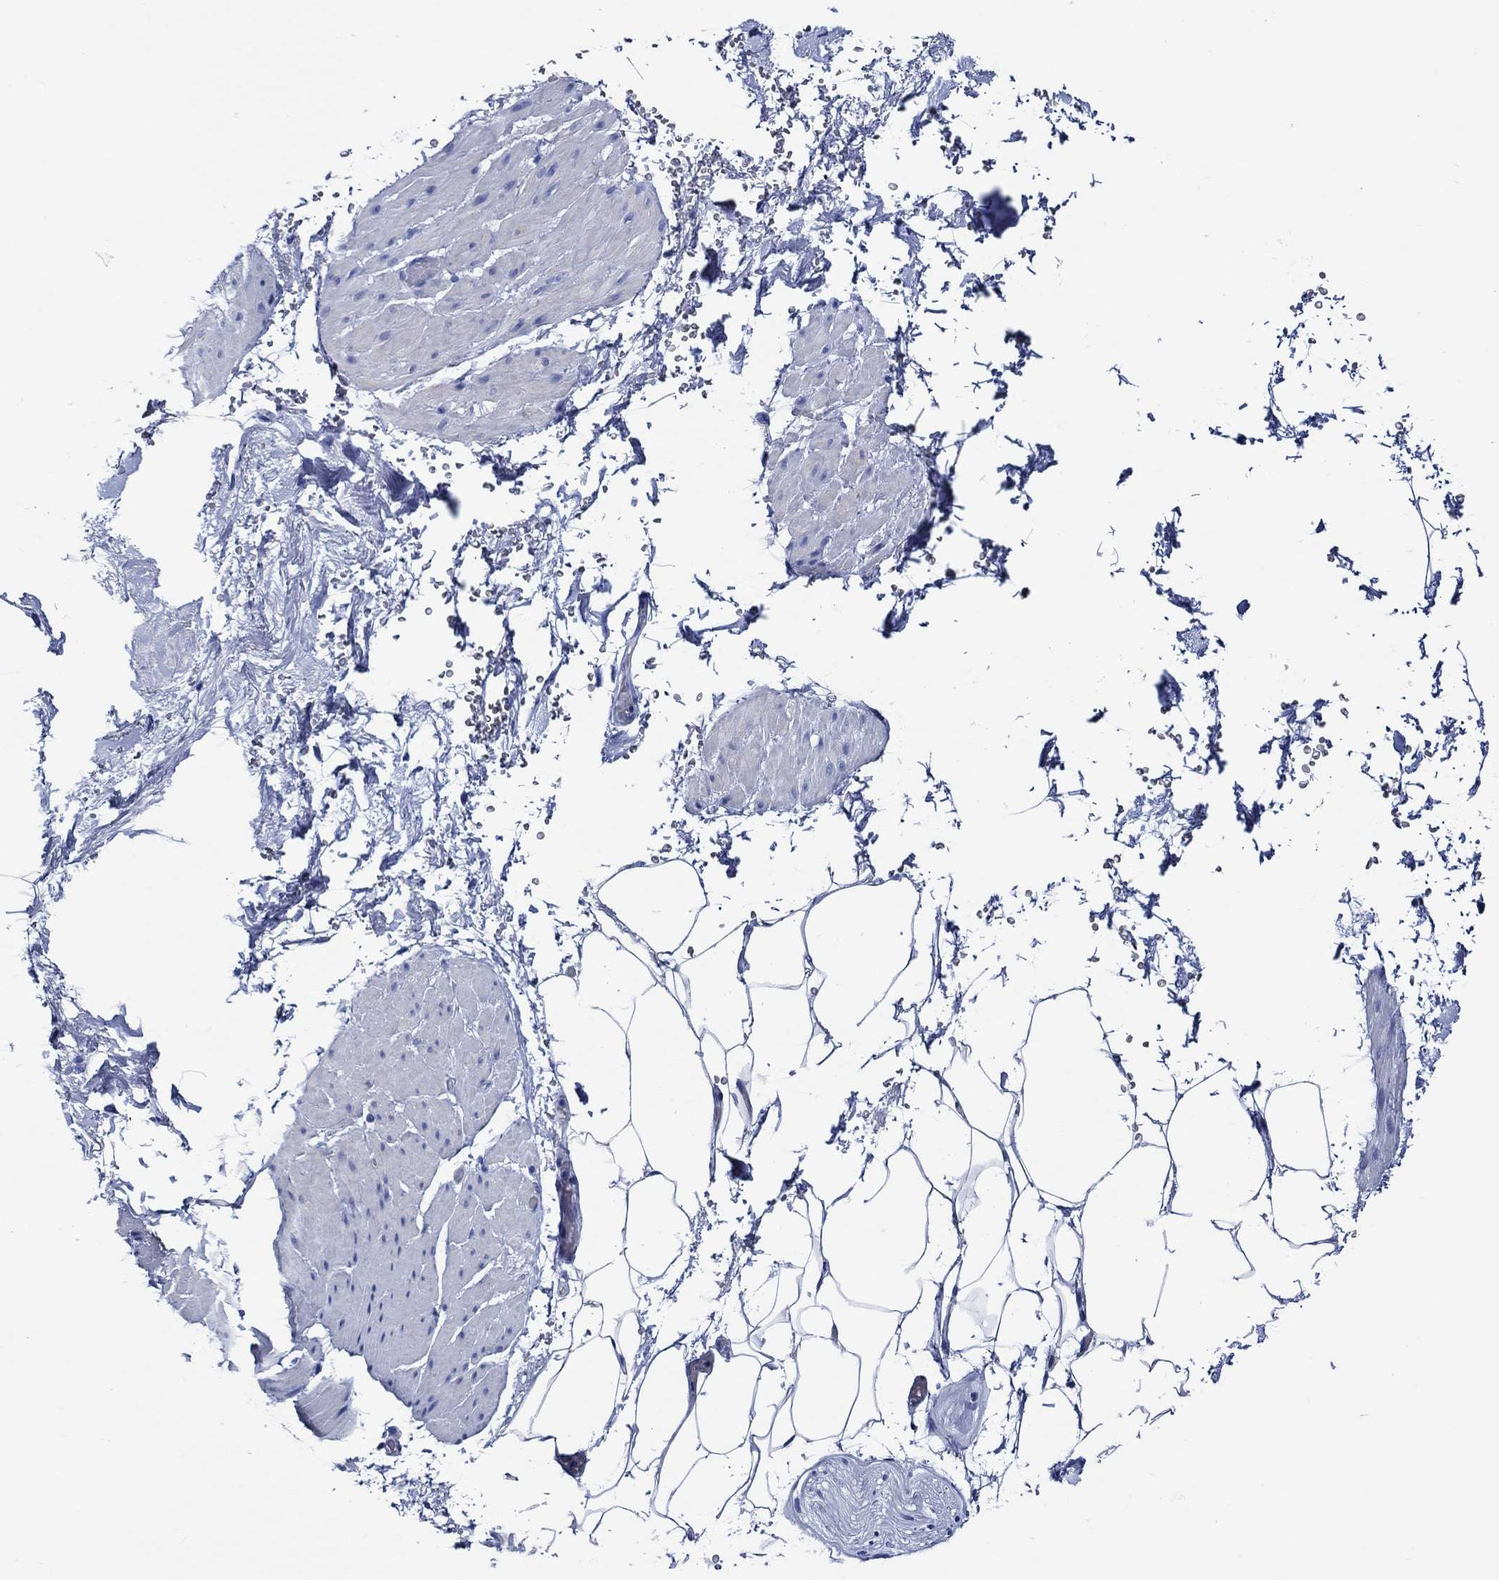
{"staining": {"intensity": "negative", "quantity": "none", "location": "none"}, "tissue": "adipose tissue", "cell_type": "Adipocytes", "image_type": "normal", "snomed": [{"axis": "morphology", "description": "Normal tissue, NOS"}, {"axis": "topography", "description": "Soft tissue"}, {"axis": "topography", "description": "Adipose tissue"}, {"axis": "topography", "description": "Vascular tissue"}, {"axis": "topography", "description": "Peripheral nerve tissue"}], "caption": "Photomicrograph shows no protein expression in adipocytes of normal adipose tissue. (DAB (3,3'-diaminobenzidine) immunohistochemistry (IHC), high magnification).", "gene": "WDR62", "patient": {"sex": "male", "age": 68}}